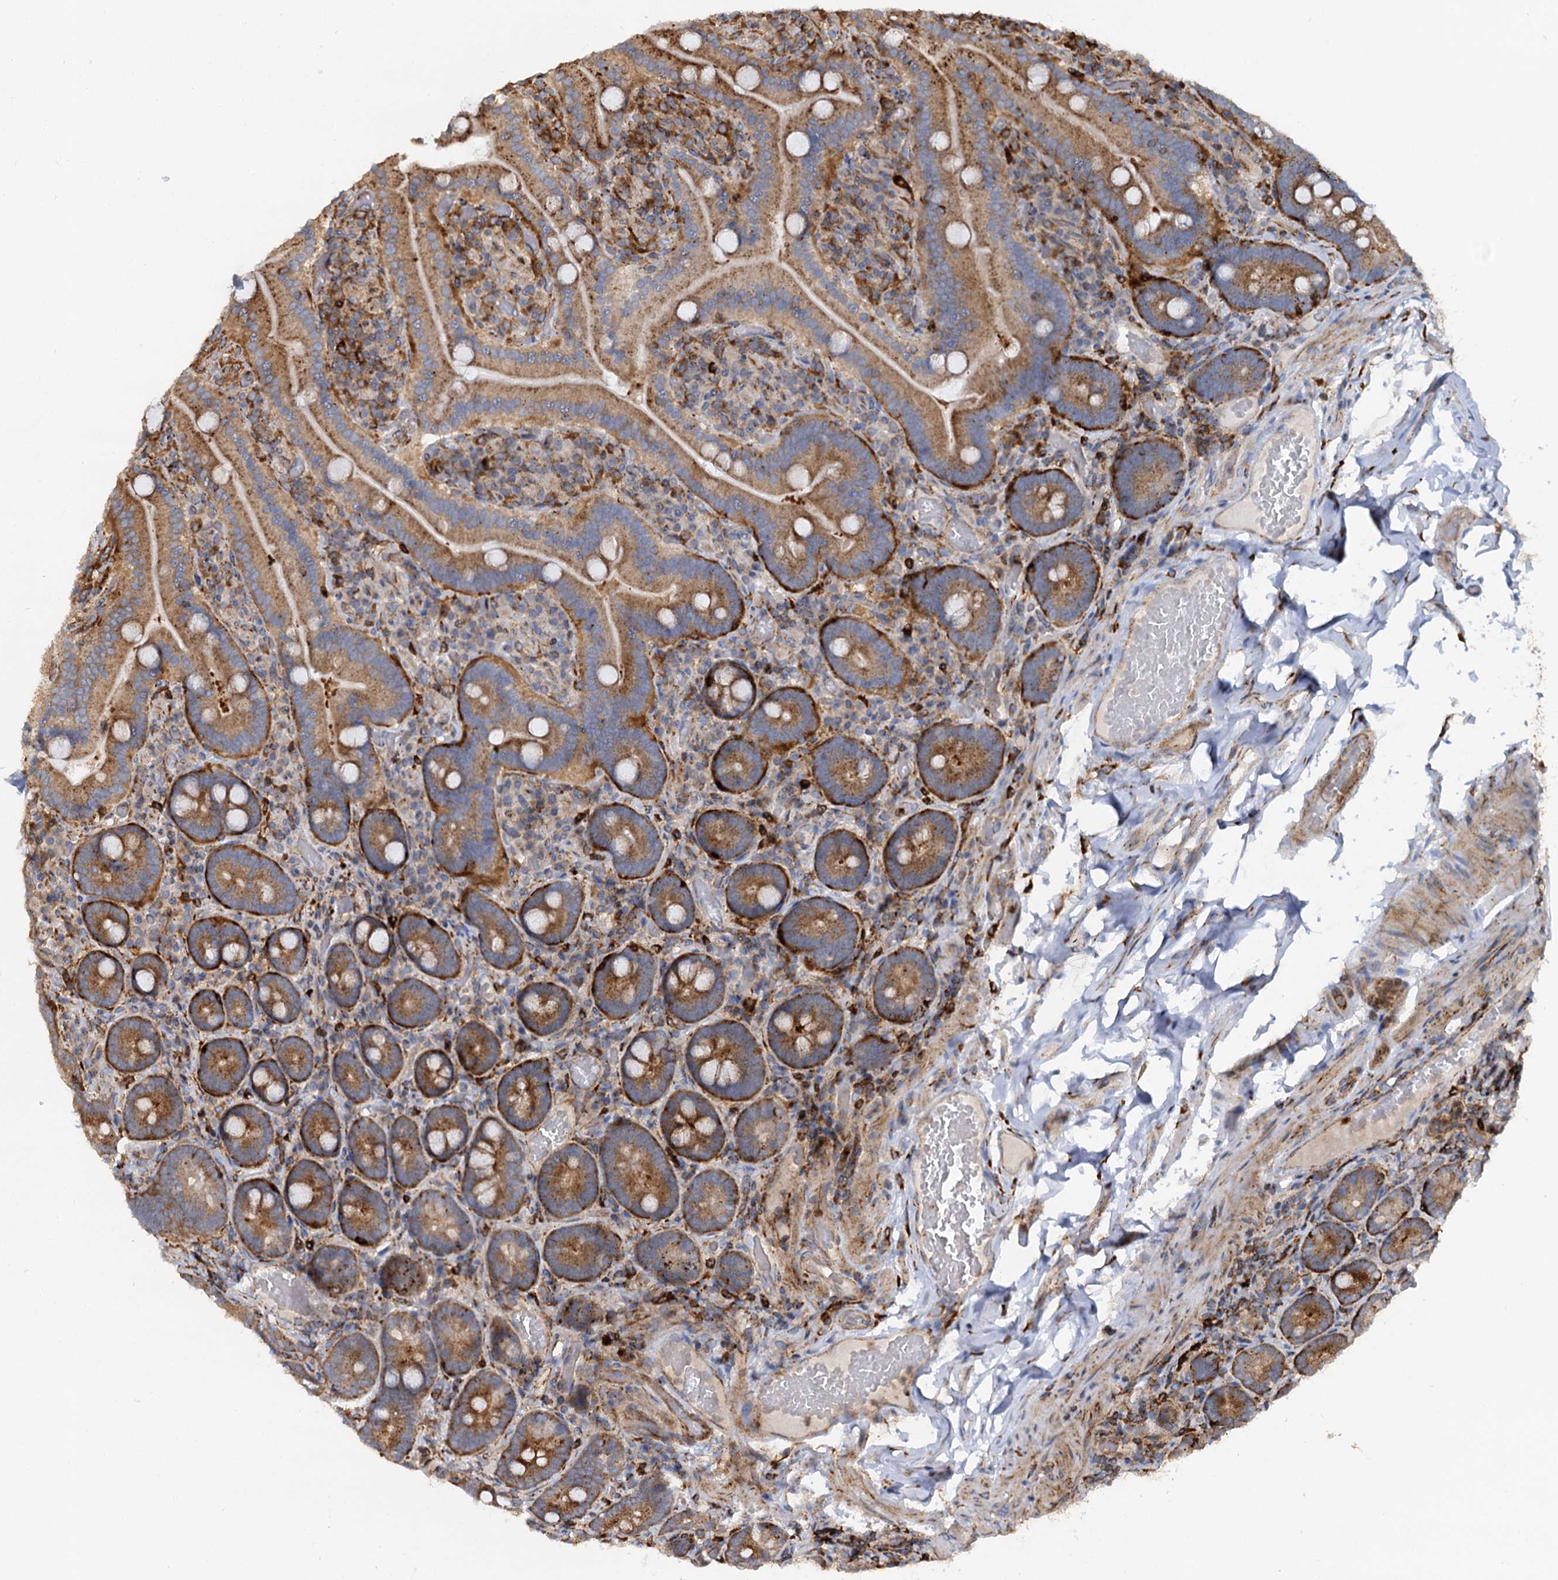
{"staining": {"intensity": "strong", "quantity": ">75%", "location": "cytoplasmic/membranous"}, "tissue": "duodenum", "cell_type": "Glandular cells", "image_type": "normal", "snomed": [{"axis": "morphology", "description": "Normal tissue, NOS"}, {"axis": "topography", "description": "Duodenum"}], "caption": "Immunohistochemistry (IHC) photomicrograph of normal duodenum: human duodenum stained using immunohistochemistry exhibits high levels of strong protein expression localized specifically in the cytoplasmic/membranous of glandular cells, appearing as a cytoplasmic/membranous brown color.", "gene": "WDR73", "patient": {"sex": "female", "age": 62}}